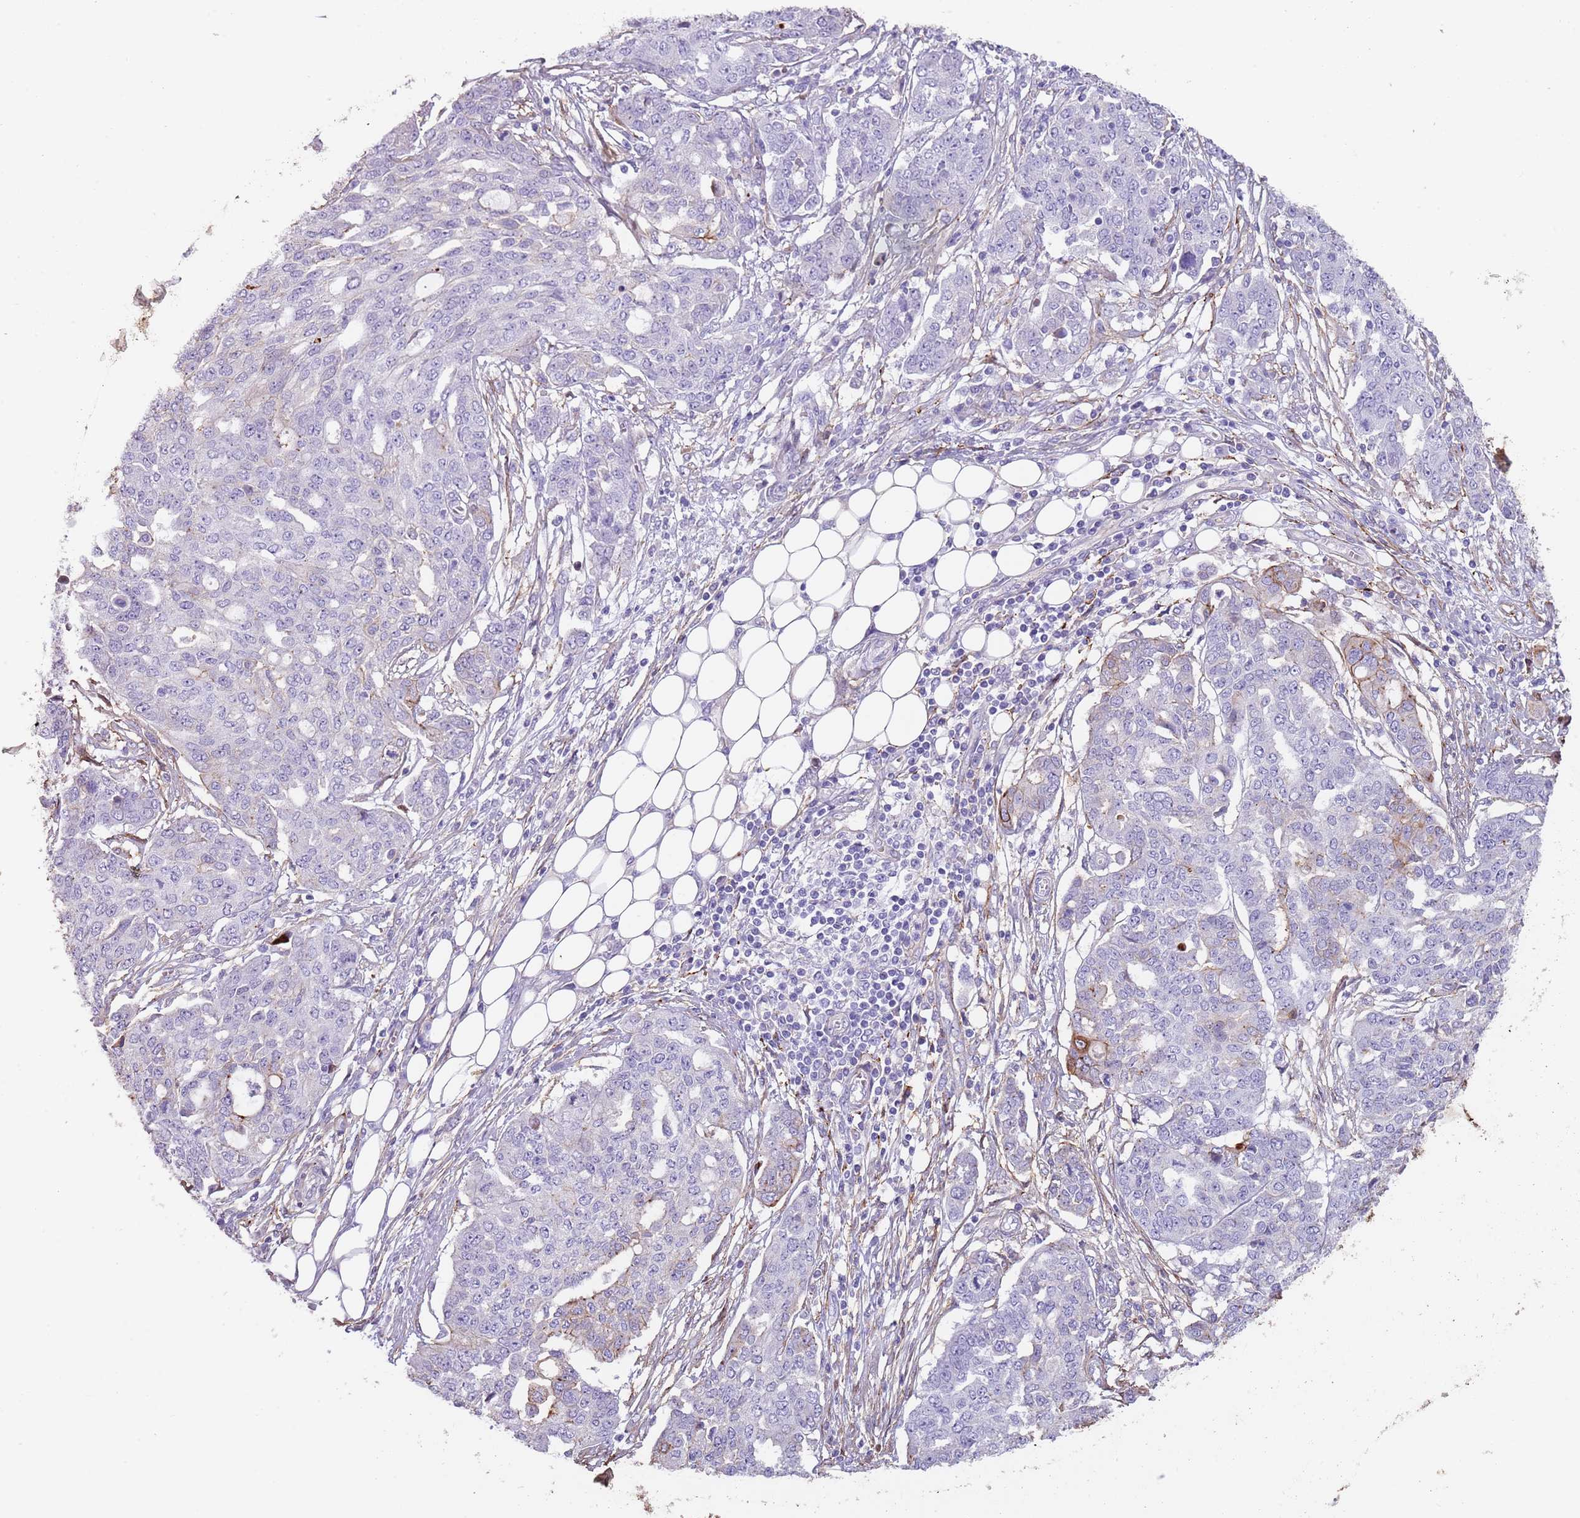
{"staining": {"intensity": "moderate", "quantity": "<25%", "location": "cytoplasmic/membranous"}, "tissue": "ovarian cancer", "cell_type": "Tumor cells", "image_type": "cancer", "snomed": [{"axis": "morphology", "description": "Cystadenocarcinoma, serous, NOS"}, {"axis": "topography", "description": "Soft tissue"}, {"axis": "topography", "description": "Ovary"}], "caption": "A high-resolution photomicrograph shows immunohistochemistry staining of serous cystadenocarcinoma (ovarian), which reveals moderate cytoplasmic/membranous expression in approximately <25% of tumor cells.", "gene": "NBPF3", "patient": {"sex": "female", "age": 57}}